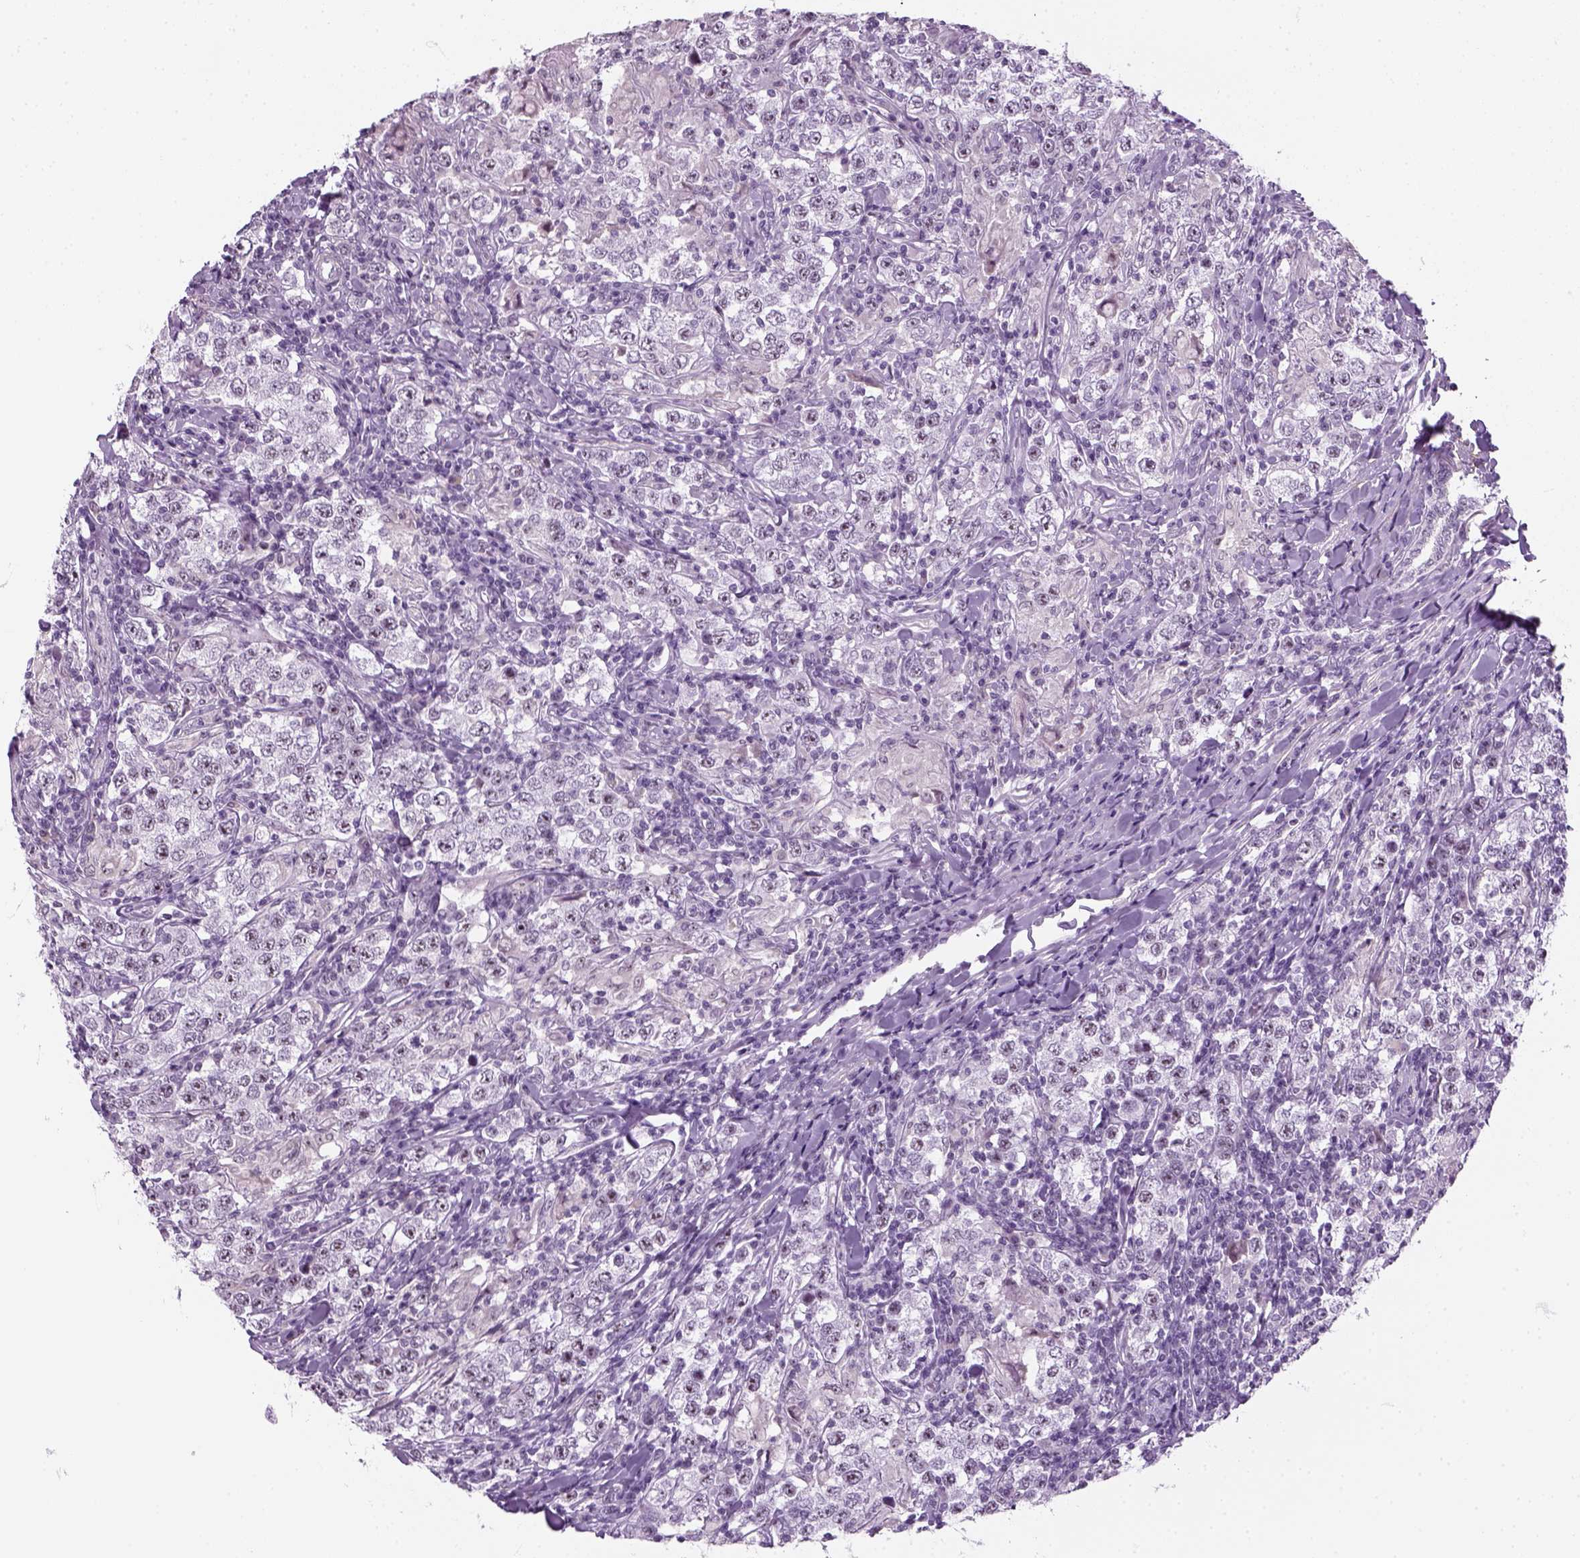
{"staining": {"intensity": "negative", "quantity": "none", "location": "none"}, "tissue": "testis cancer", "cell_type": "Tumor cells", "image_type": "cancer", "snomed": [{"axis": "morphology", "description": "Seminoma, NOS"}, {"axis": "morphology", "description": "Carcinoma, Embryonal, NOS"}, {"axis": "topography", "description": "Testis"}], "caption": "Human testis cancer (embryonal carcinoma) stained for a protein using IHC demonstrates no positivity in tumor cells.", "gene": "ZNF865", "patient": {"sex": "male", "age": 41}}